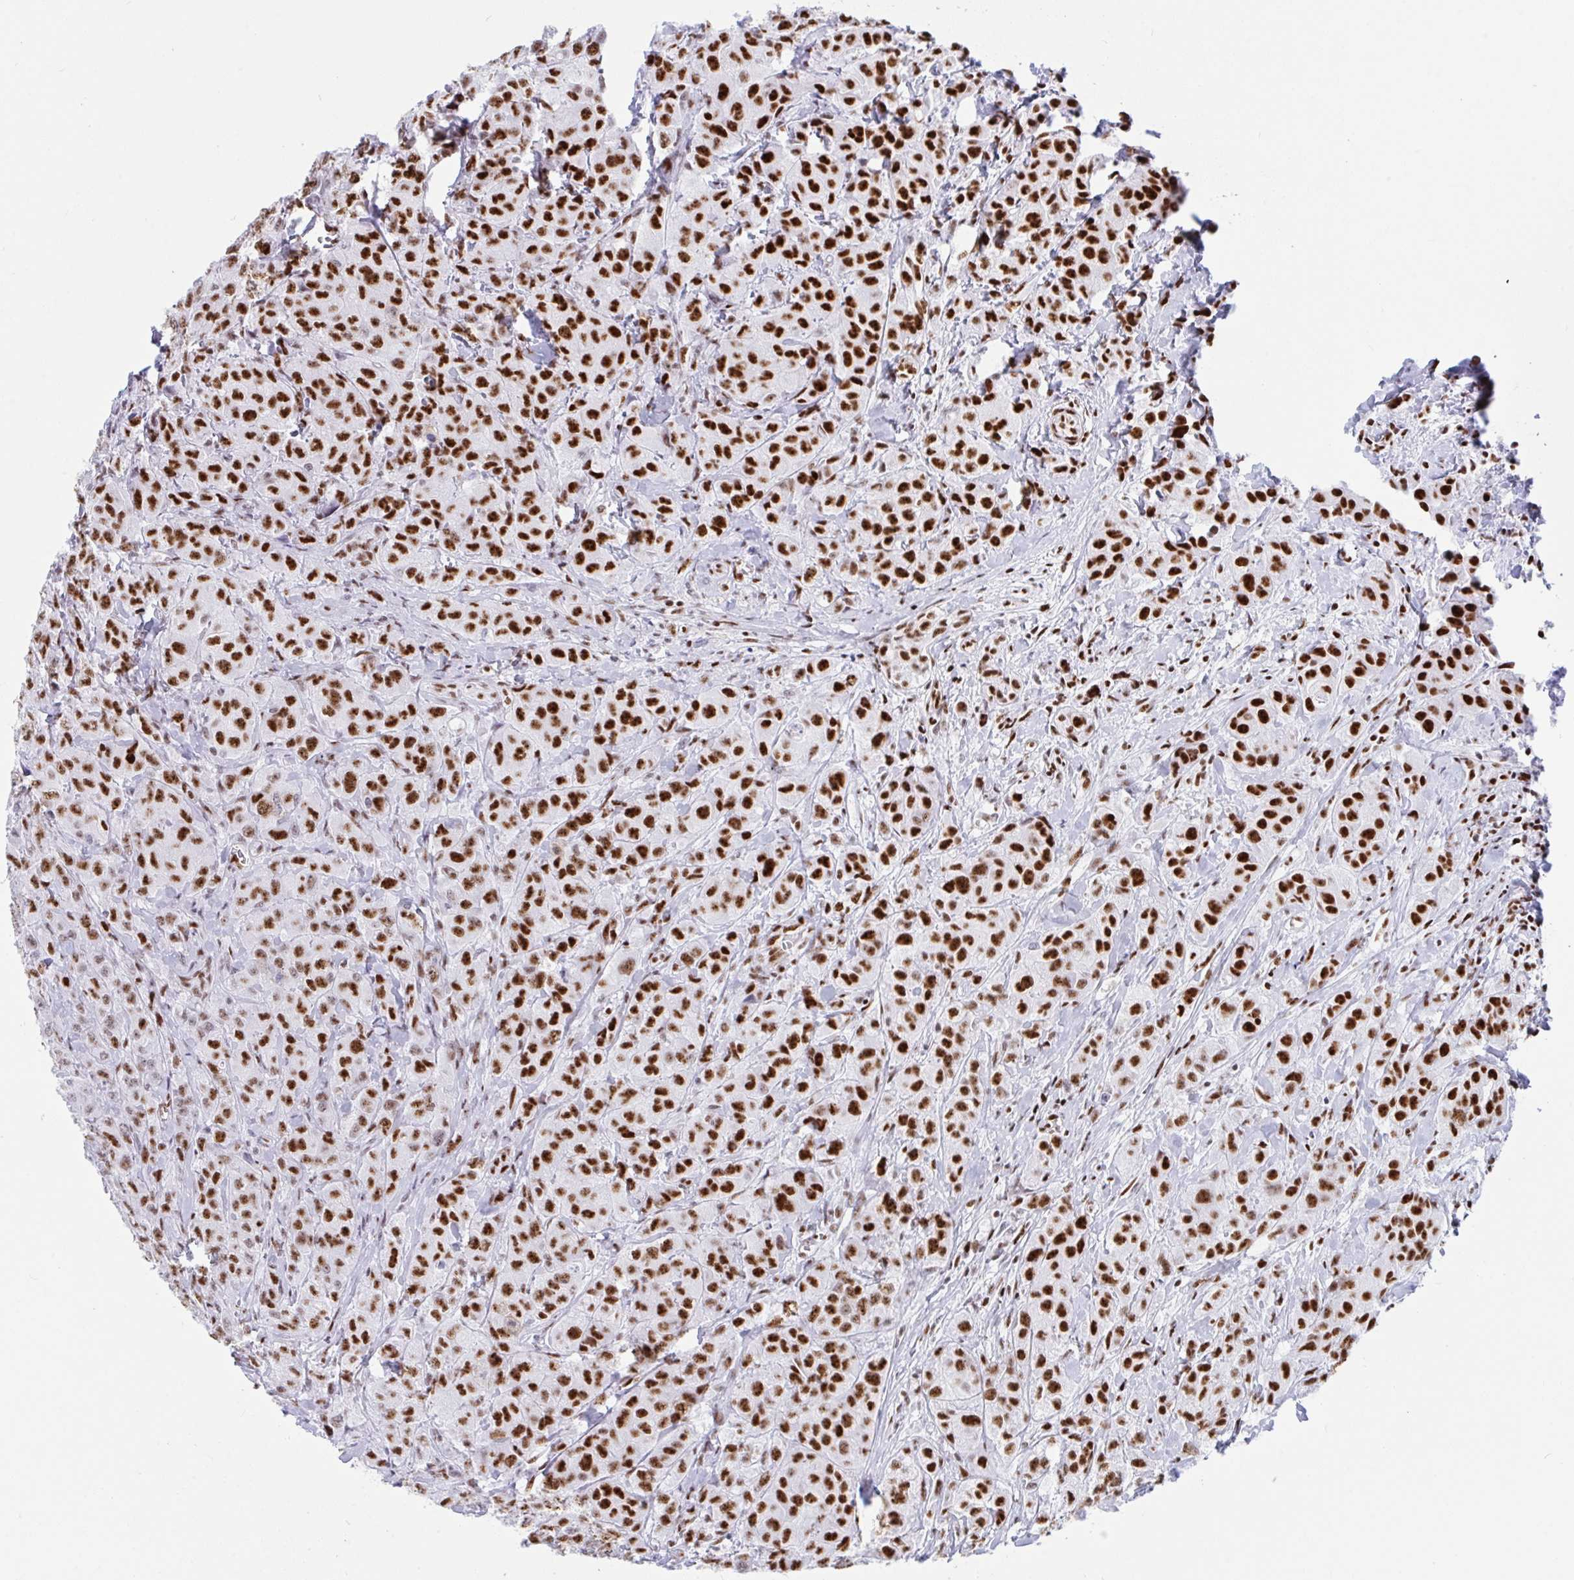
{"staining": {"intensity": "strong", "quantity": ">75%", "location": "nuclear"}, "tissue": "breast cancer", "cell_type": "Tumor cells", "image_type": "cancer", "snomed": [{"axis": "morphology", "description": "Normal tissue, NOS"}, {"axis": "morphology", "description": "Duct carcinoma"}, {"axis": "topography", "description": "Breast"}], "caption": "Immunohistochemistry histopathology image of neoplastic tissue: breast invasive ductal carcinoma stained using IHC reveals high levels of strong protein expression localized specifically in the nuclear of tumor cells, appearing as a nuclear brown color.", "gene": "IKZF2", "patient": {"sex": "female", "age": 43}}